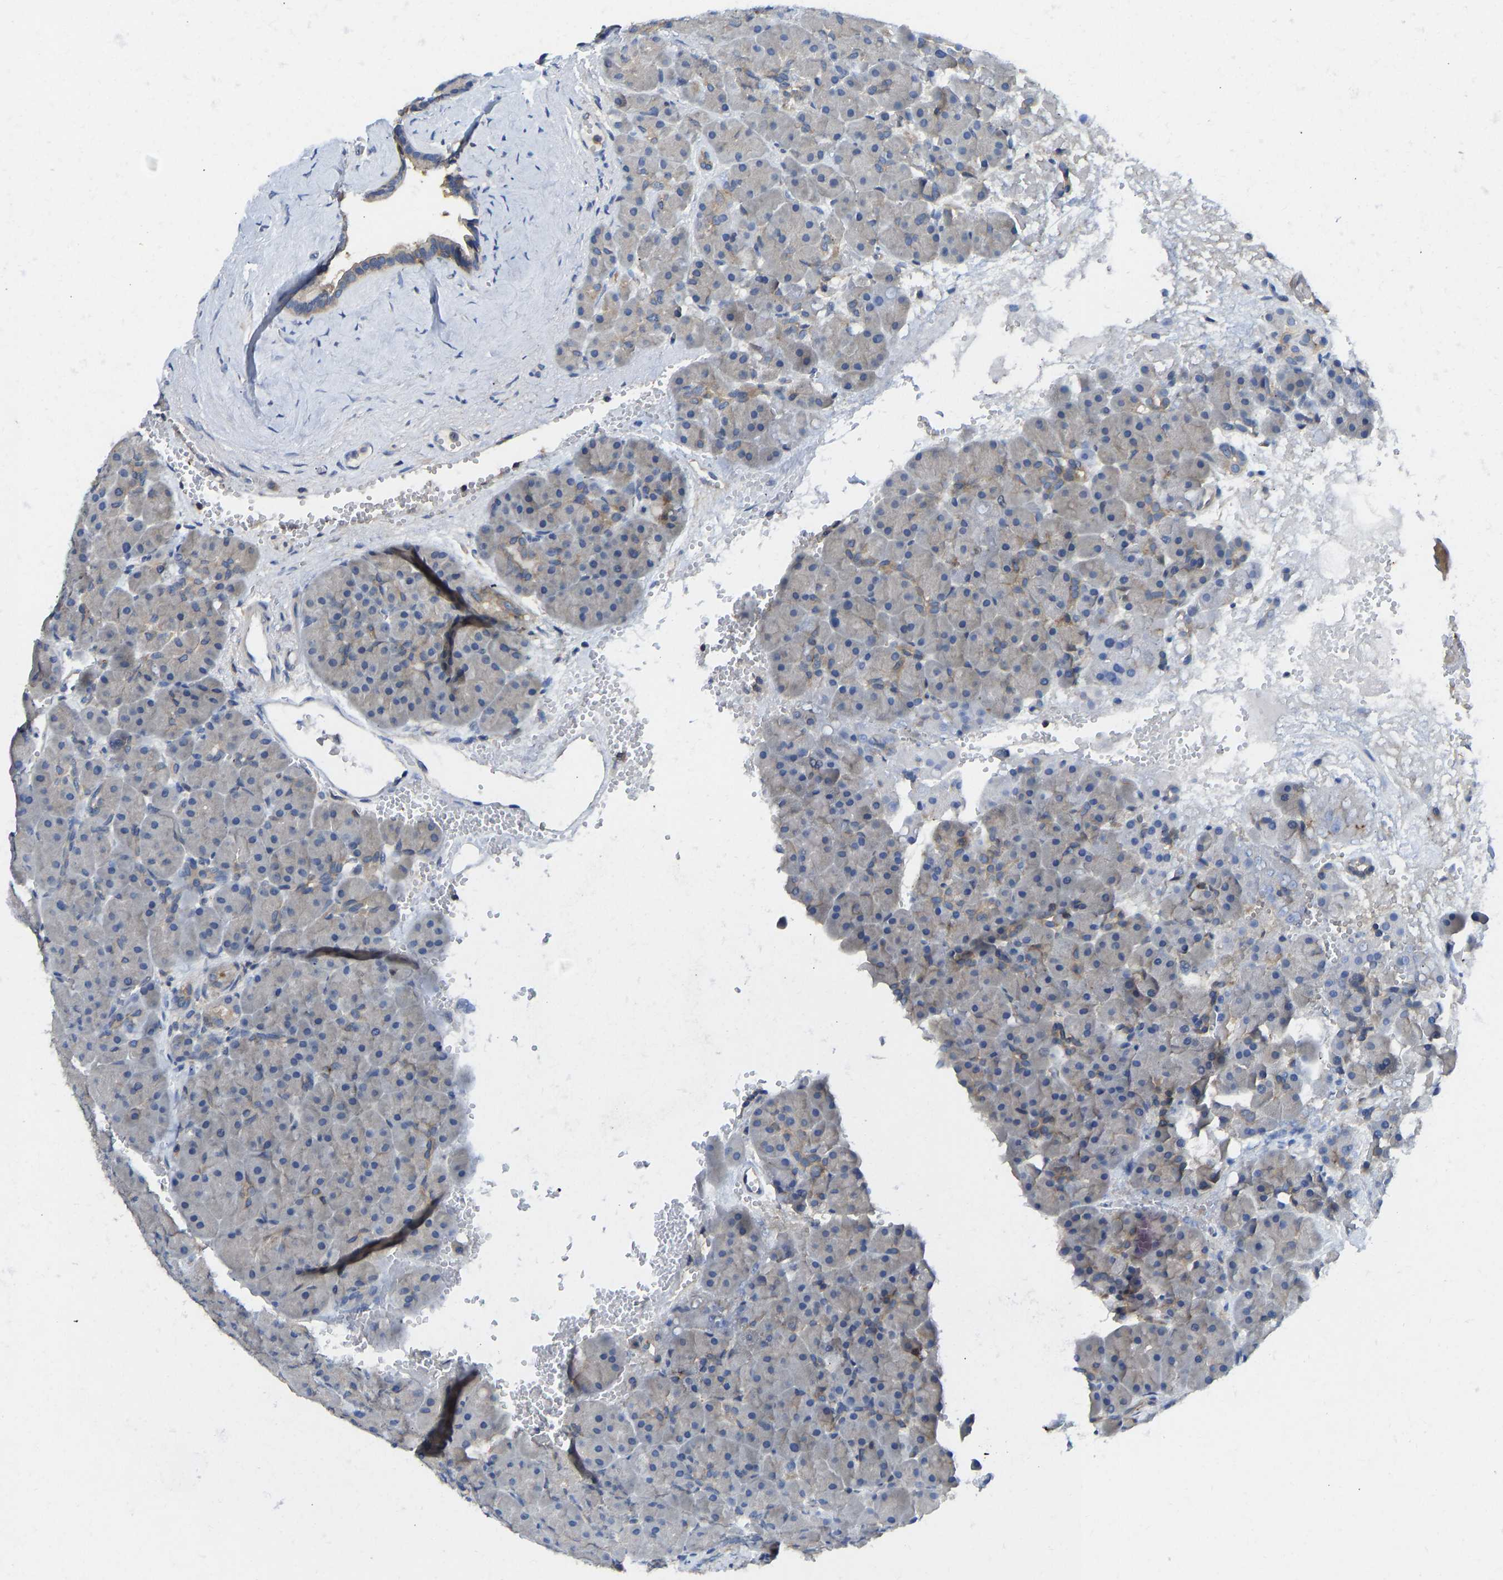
{"staining": {"intensity": "negative", "quantity": "none", "location": "none"}, "tissue": "pancreas", "cell_type": "Exocrine glandular cells", "image_type": "normal", "snomed": [{"axis": "morphology", "description": "Normal tissue, NOS"}, {"axis": "topography", "description": "Pancreas"}], "caption": "Human pancreas stained for a protein using IHC reveals no expression in exocrine glandular cells.", "gene": "NDRG3", "patient": {"sex": "male", "age": 66}}